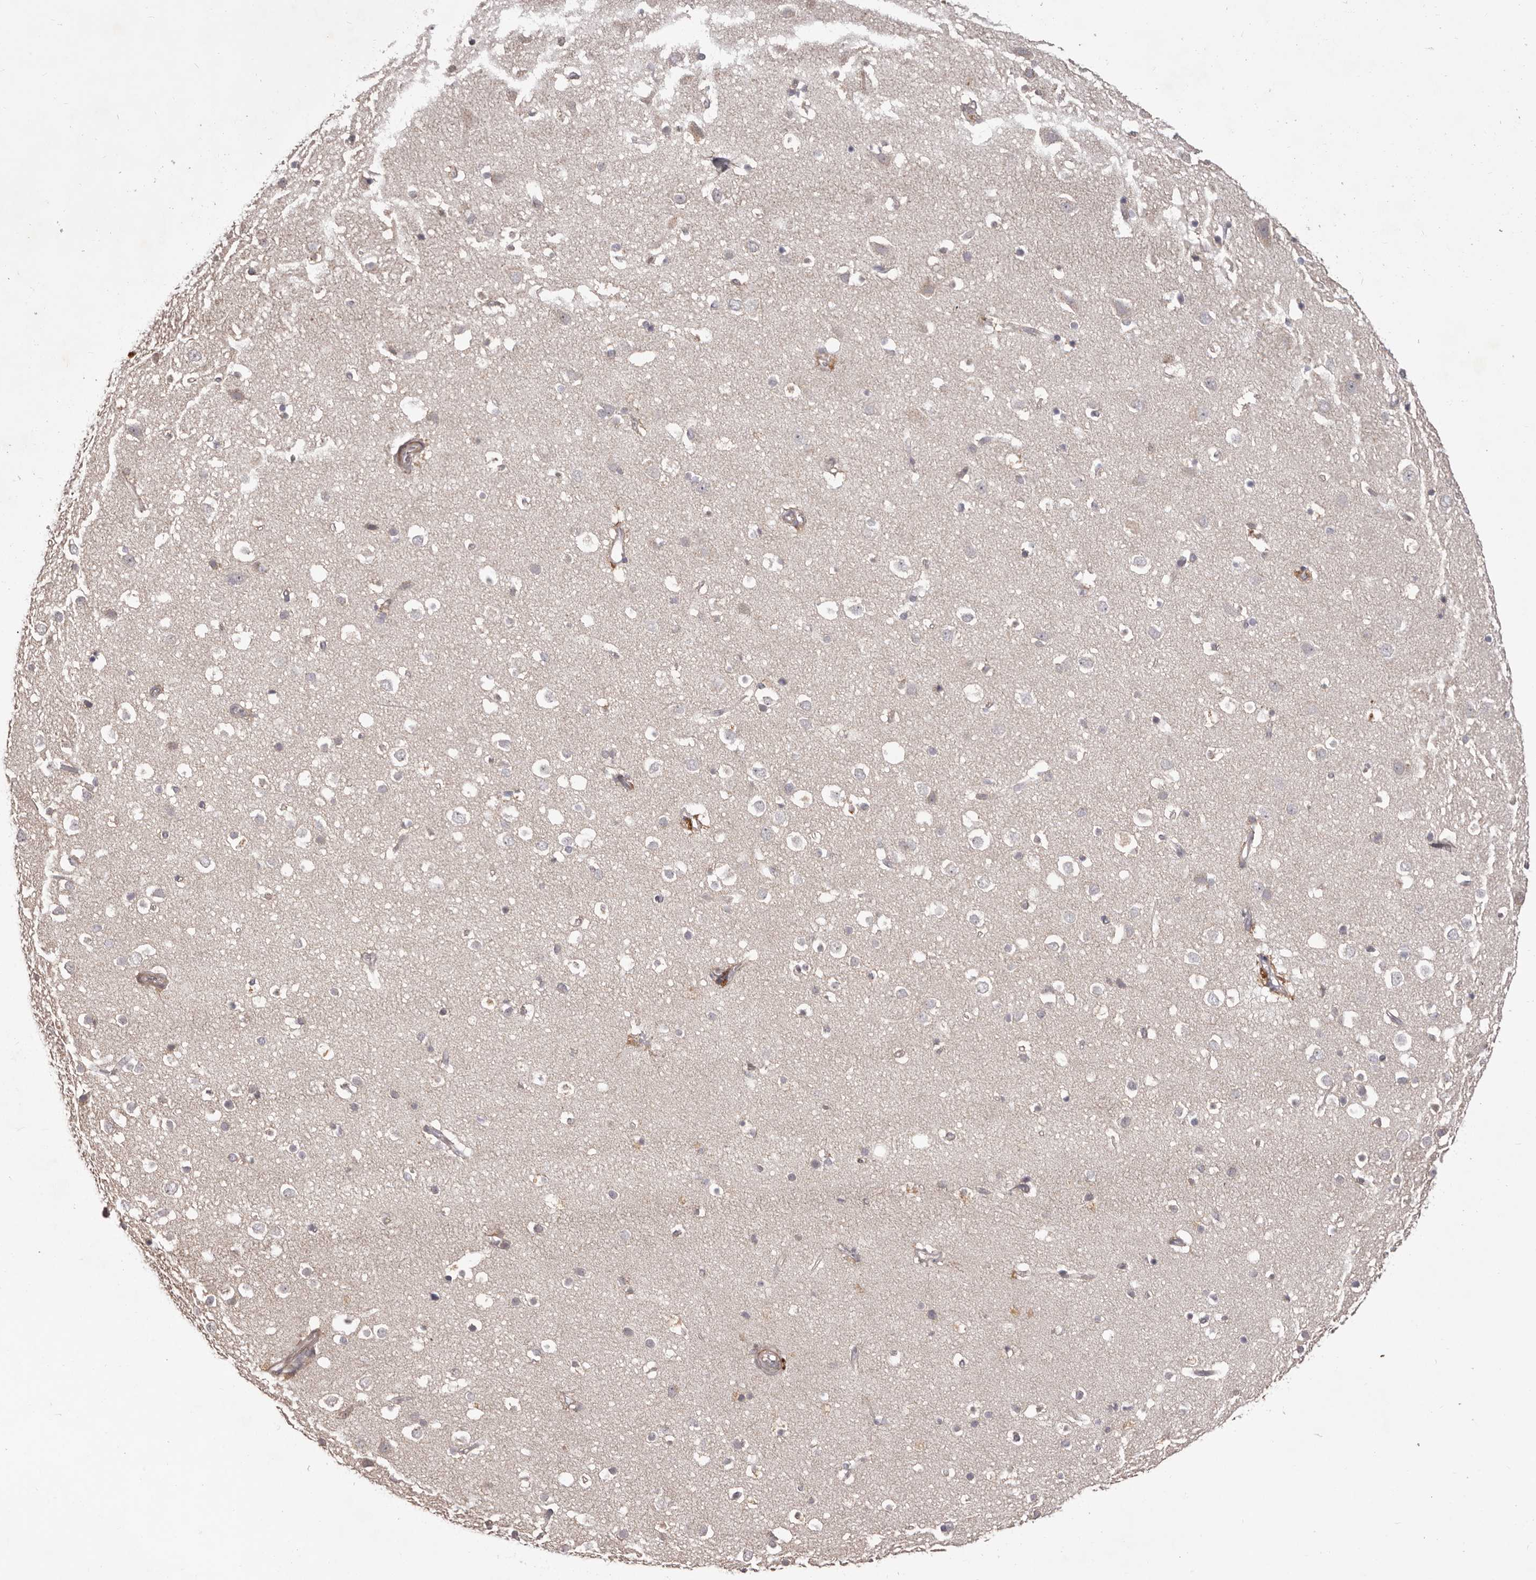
{"staining": {"intensity": "weak", "quantity": ">75%", "location": "cytoplasmic/membranous"}, "tissue": "cerebral cortex", "cell_type": "Endothelial cells", "image_type": "normal", "snomed": [{"axis": "morphology", "description": "Normal tissue, NOS"}, {"axis": "topography", "description": "Cerebral cortex"}], "caption": "Immunohistochemical staining of normal cerebral cortex exhibits >75% levels of weak cytoplasmic/membranous protein expression in approximately >75% of endothelial cells.", "gene": "HRH1", "patient": {"sex": "male", "age": 54}}